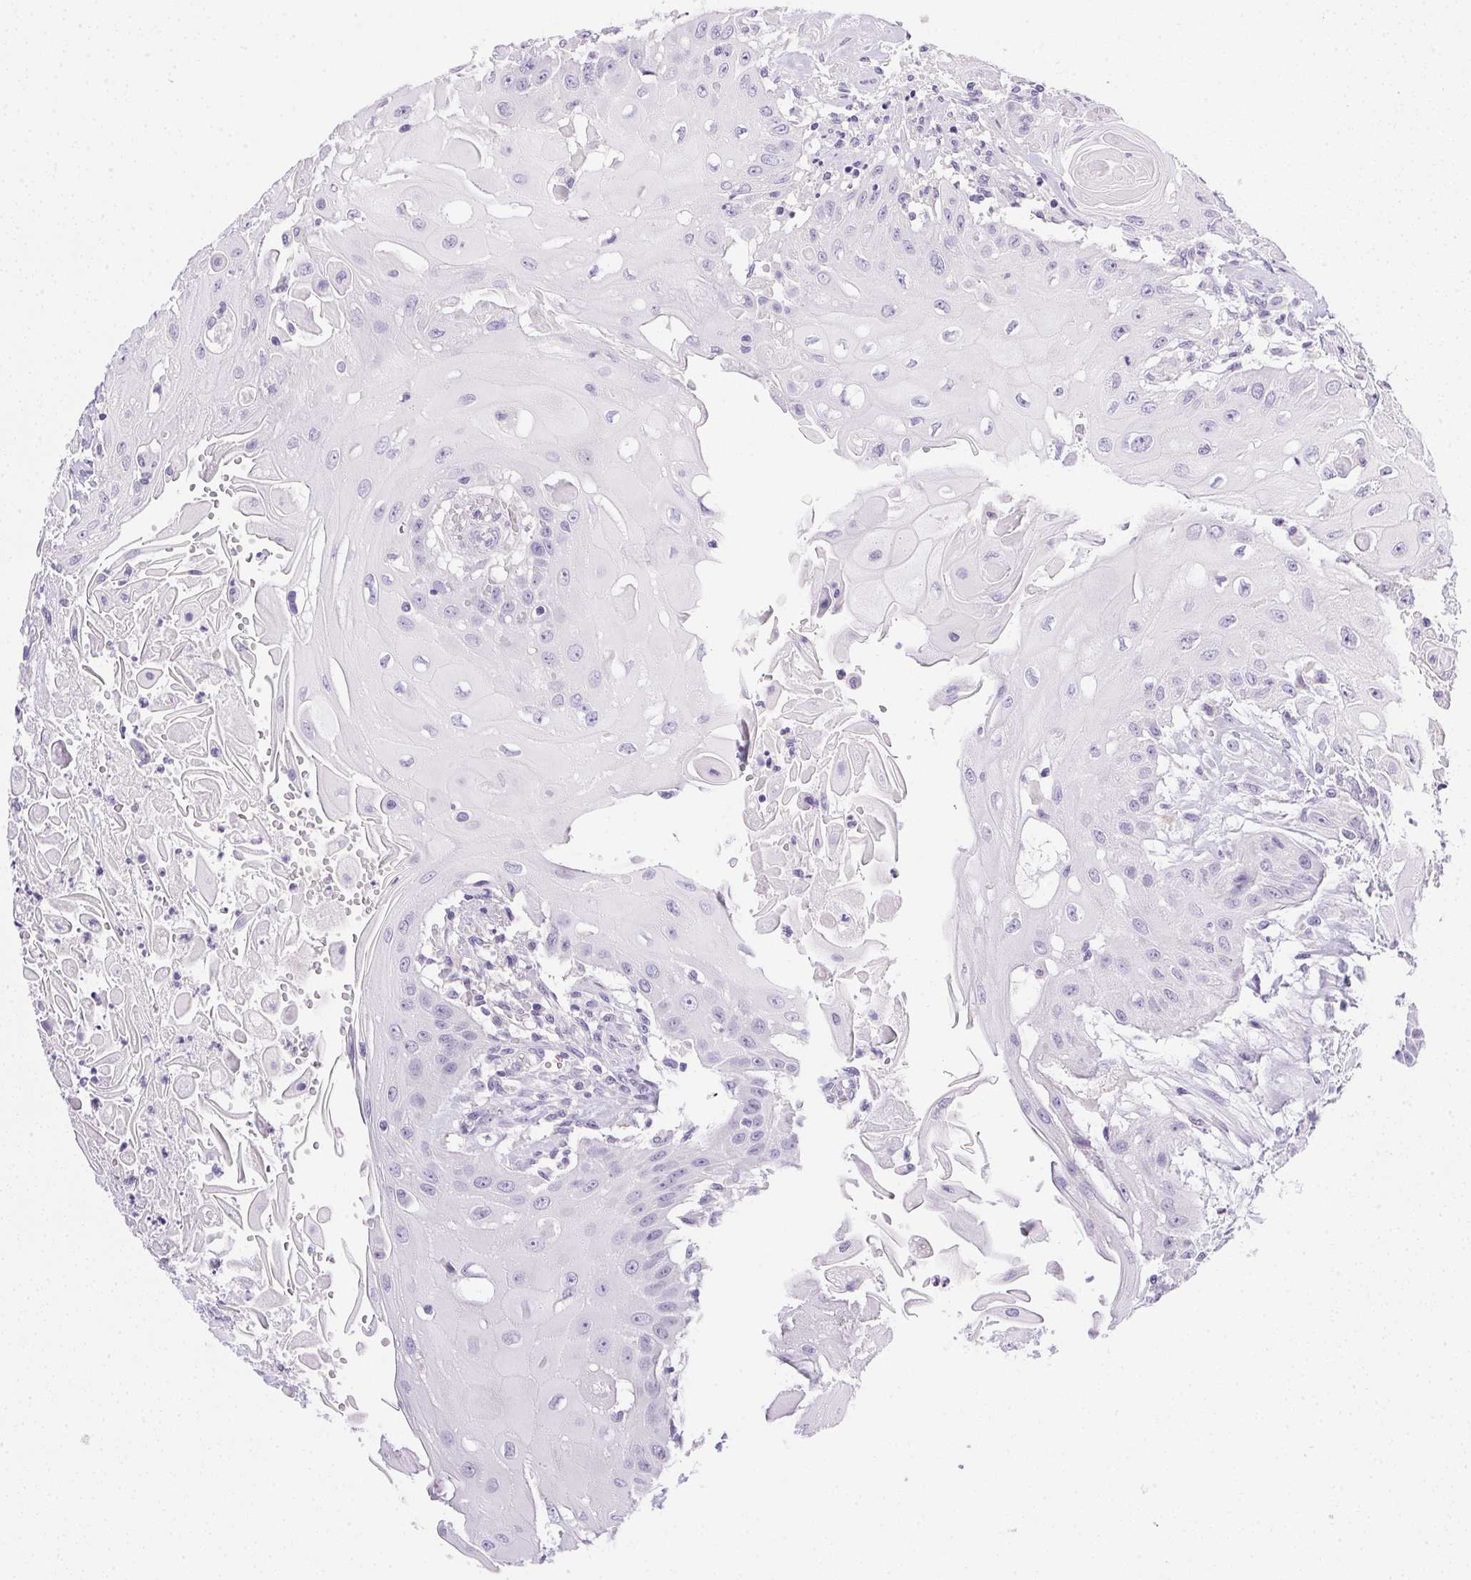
{"staining": {"intensity": "negative", "quantity": "none", "location": "none"}, "tissue": "head and neck cancer", "cell_type": "Tumor cells", "image_type": "cancer", "snomed": [{"axis": "morphology", "description": "Squamous cell carcinoma, NOS"}, {"axis": "topography", "description": "Oral tissue"}, {"axis": "topography", "description": "Head-Neck"}, {"axis": "topography", "description": "Neck, NOS"}], "caption": "There is no significant staining in tumor cells of head and neck squamous cell carcinoma. (Stains: DAB (3,3'-diaminobenzidine) immunohistochemistry (IHC) with hematoxylin counter stain, Microscopy: brightfield microscopy at high magnification).", "gene": "ATP6V0A4", "patient": {"sex": "female", "age": 55}}